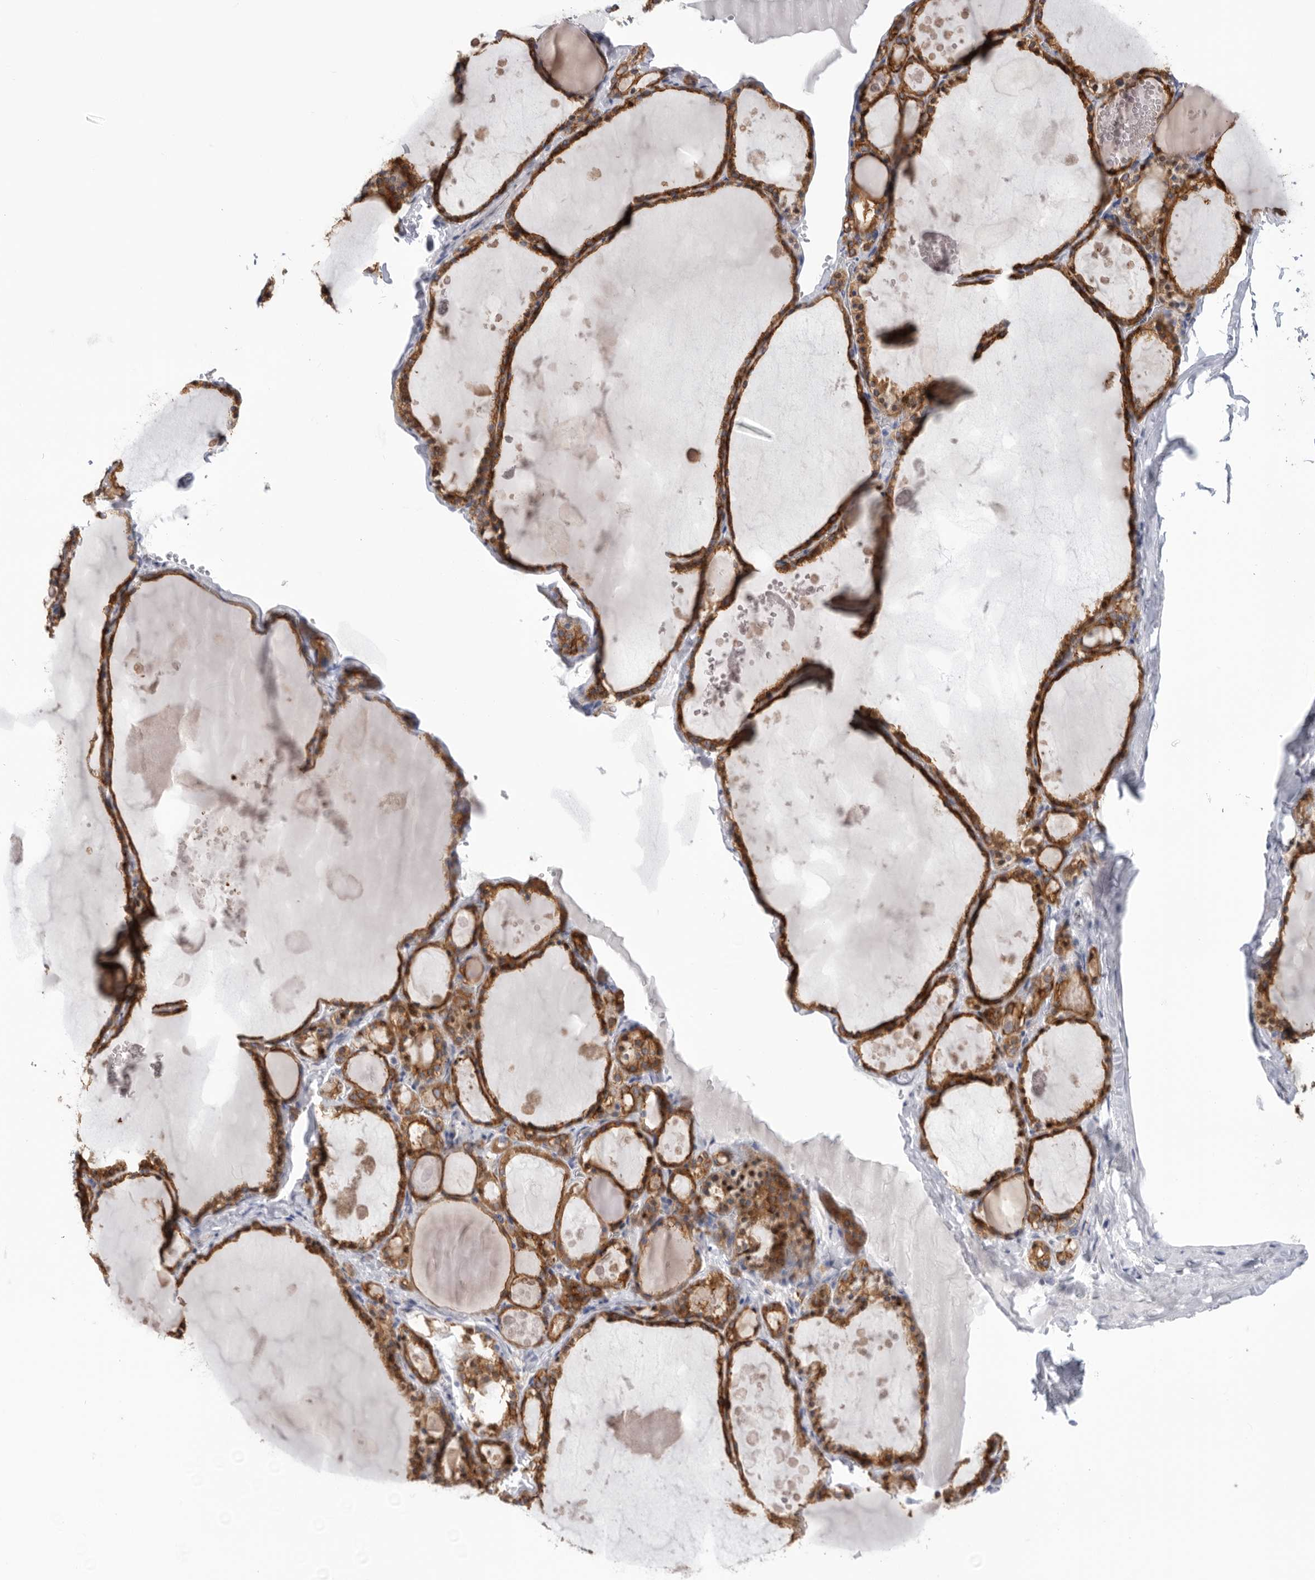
{"staining": {"intensity": "strong", "quantity": ">75%", "location": "cytoplasmic/membranous"}, "tissue": "thyroid gland", "cell_type": "Glandular cells", "image_type": "normal", "snomed": [{"axis": "morphology", "description": "Normal tissue, NOS"}, {"axis": "topography", "description": "Thyroid gland"}], "caption": "Protein expression analysis of normal human thyroid gland reveals strong cytoplasmic/membranous positivity in about >75% of glandular cells. Using DAB (brown) and hematoxylin (blue) stains, captured at high magnification using brightfield microscopy.", "gene": "MTFR1L", "patient": {"sex": "male", "age": 56}}